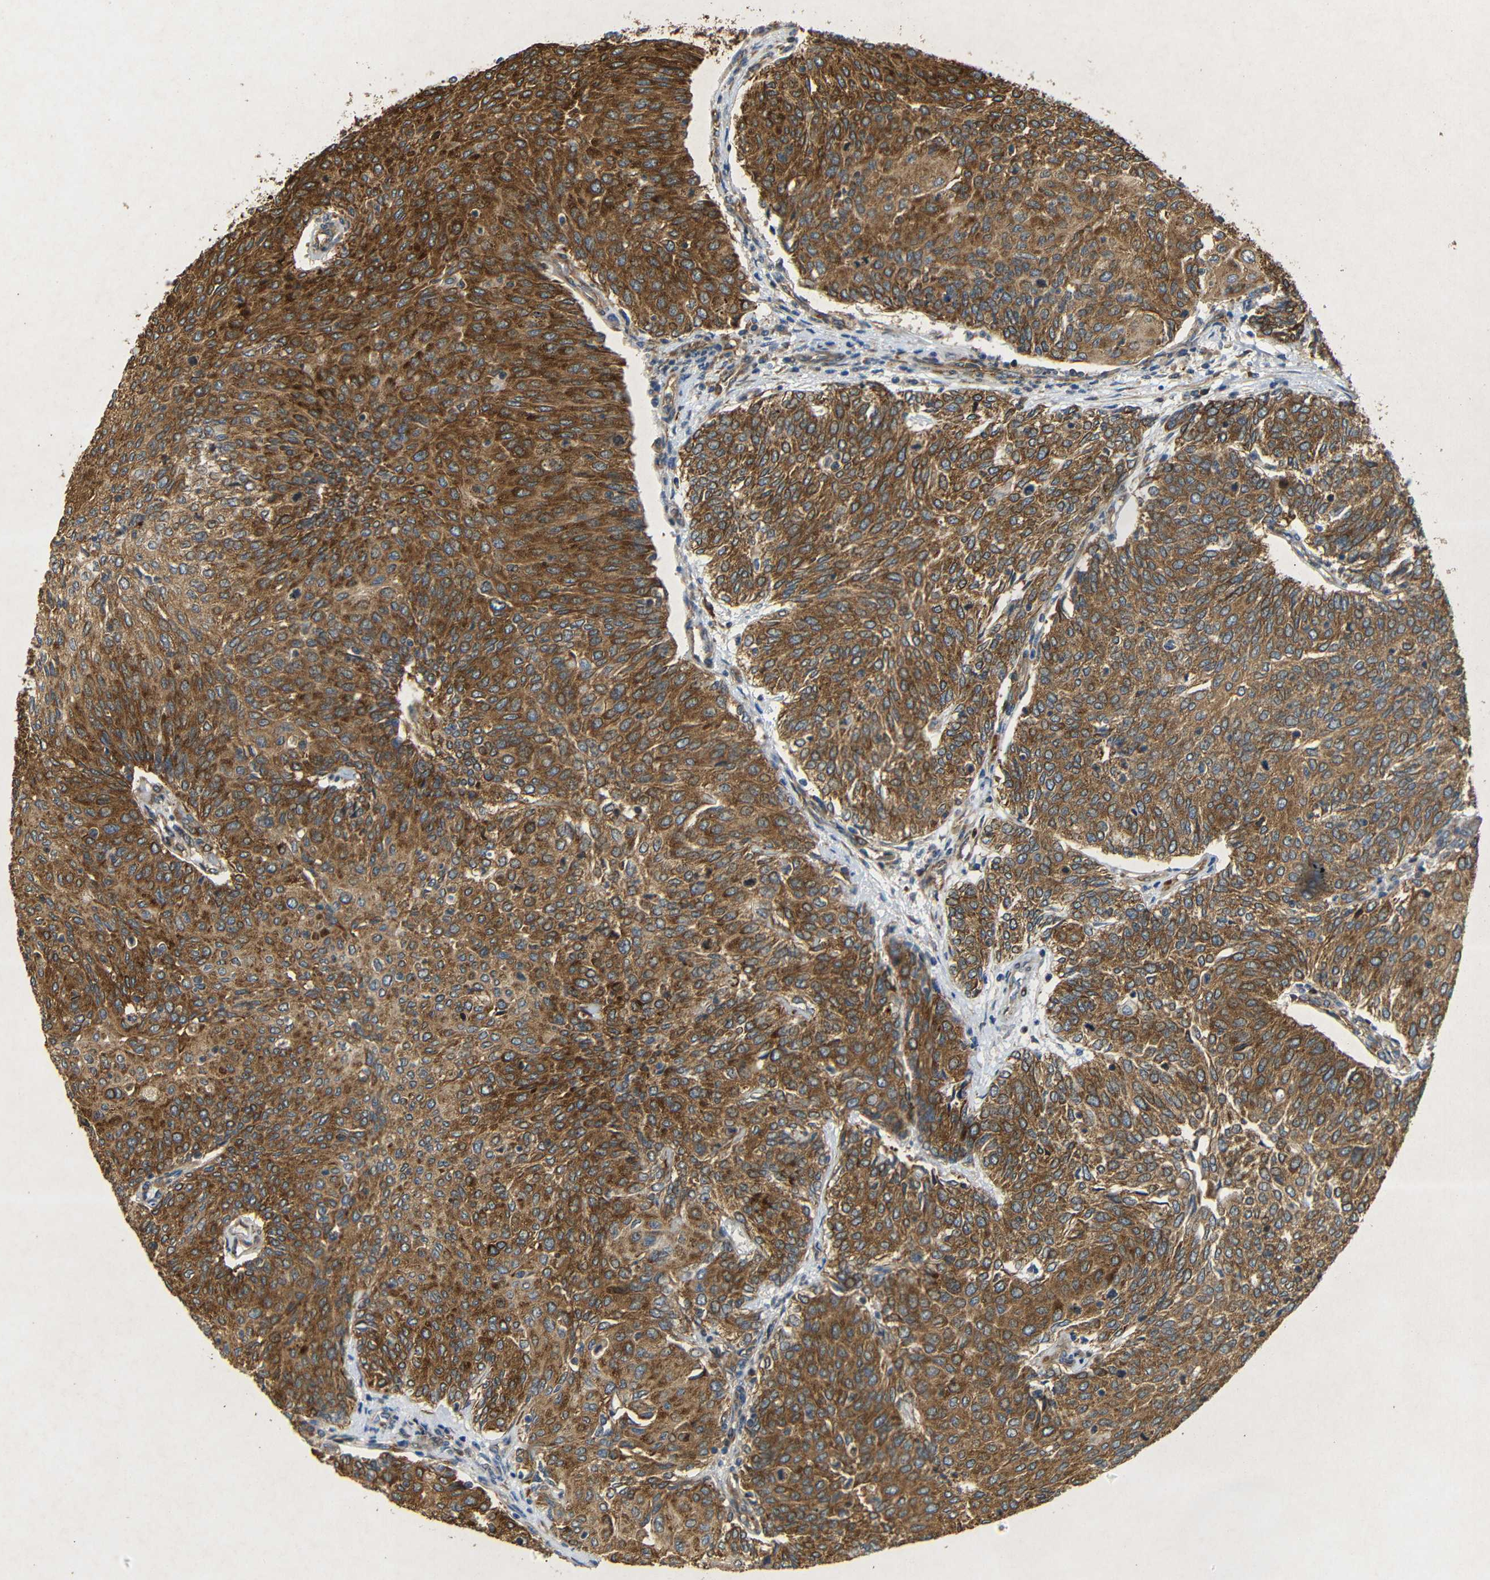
{"staining": {"intensity": "moderate", "quantity": ">75%", "location": "cytoplasmic/membranous"}, "tissue": "urothelial cancer", "cell_type": "Tumor cells", "image_type": "cancer", "snomed": [{"axis": "morphology", "description": "Urothelial carcinoma, Low grade"}, {"axis": "topography", "description": "Urinary bladder"}], "caption": "Protein positivity by IHC exhibits moderate cytoplasmic/membranous positivity in approximately >75% of tumor cells in low-grade urothelial carcinoma. Nuclei are stained in blue.", "gene": "BTF3", "patient": {"sex": "female", "age": 79}}